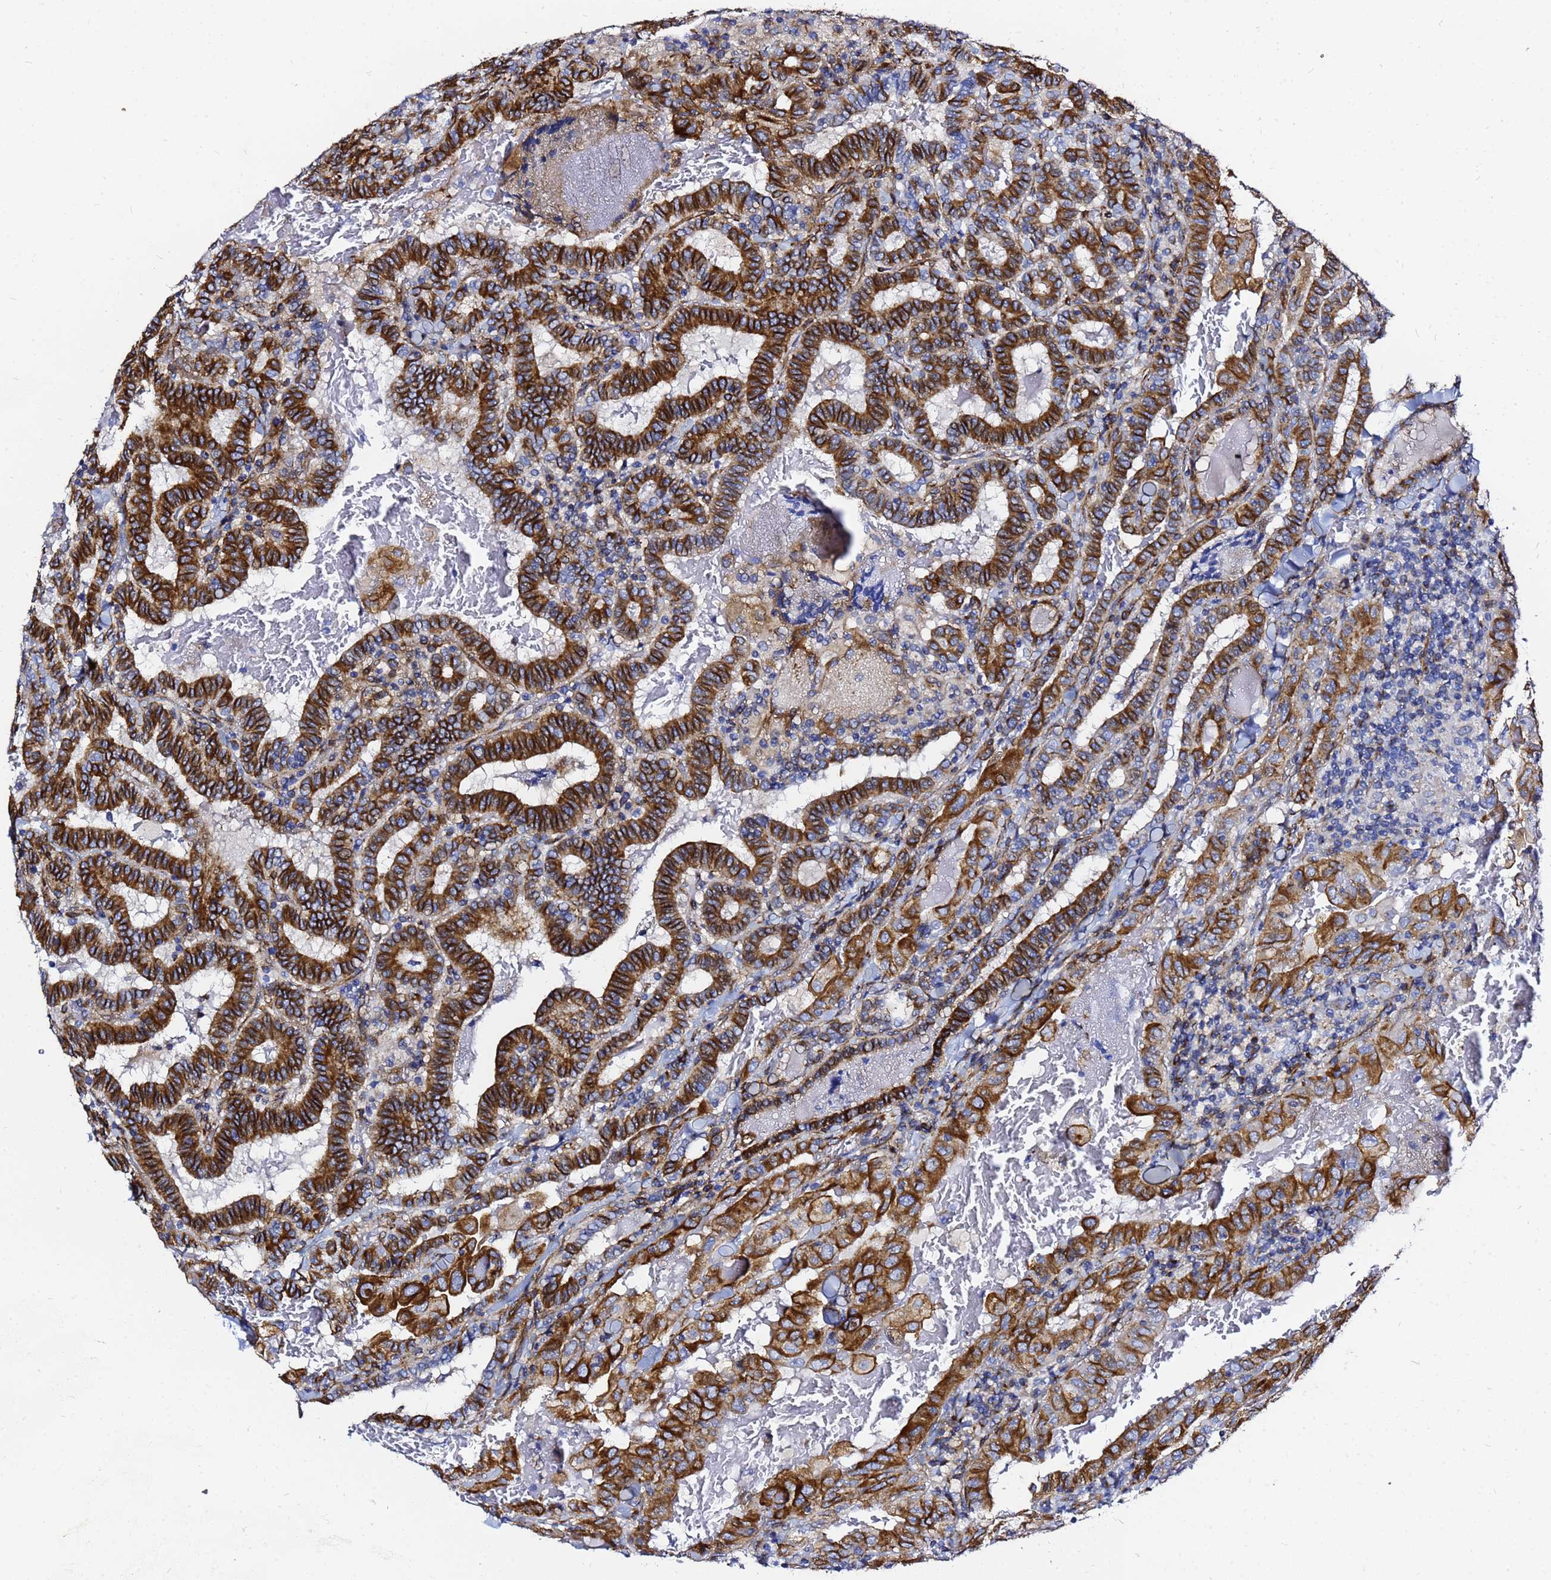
{"staining": {"intensity": "strong", "quantity": ">75%", "location": "cytoplasmic/membranous"}, "tissue": "thyroid cancer", "cell_type": "Tumor cells", "image_type": "cancer", "snomed": [{"axis": "morphology", "description": "Papillary adenocarcinoma, NOS"}, {"axis": "topography", "description": "Thyroid gland"}], "caption": "This micrograph displays immunohistochemistry staining of human thyroid cancer, with high strong cytoplasmic/membranous positivity in approximately >75% of tumor cells.", "gene": "TUBA8", "patient": {"sex": "female", "age": 72}}